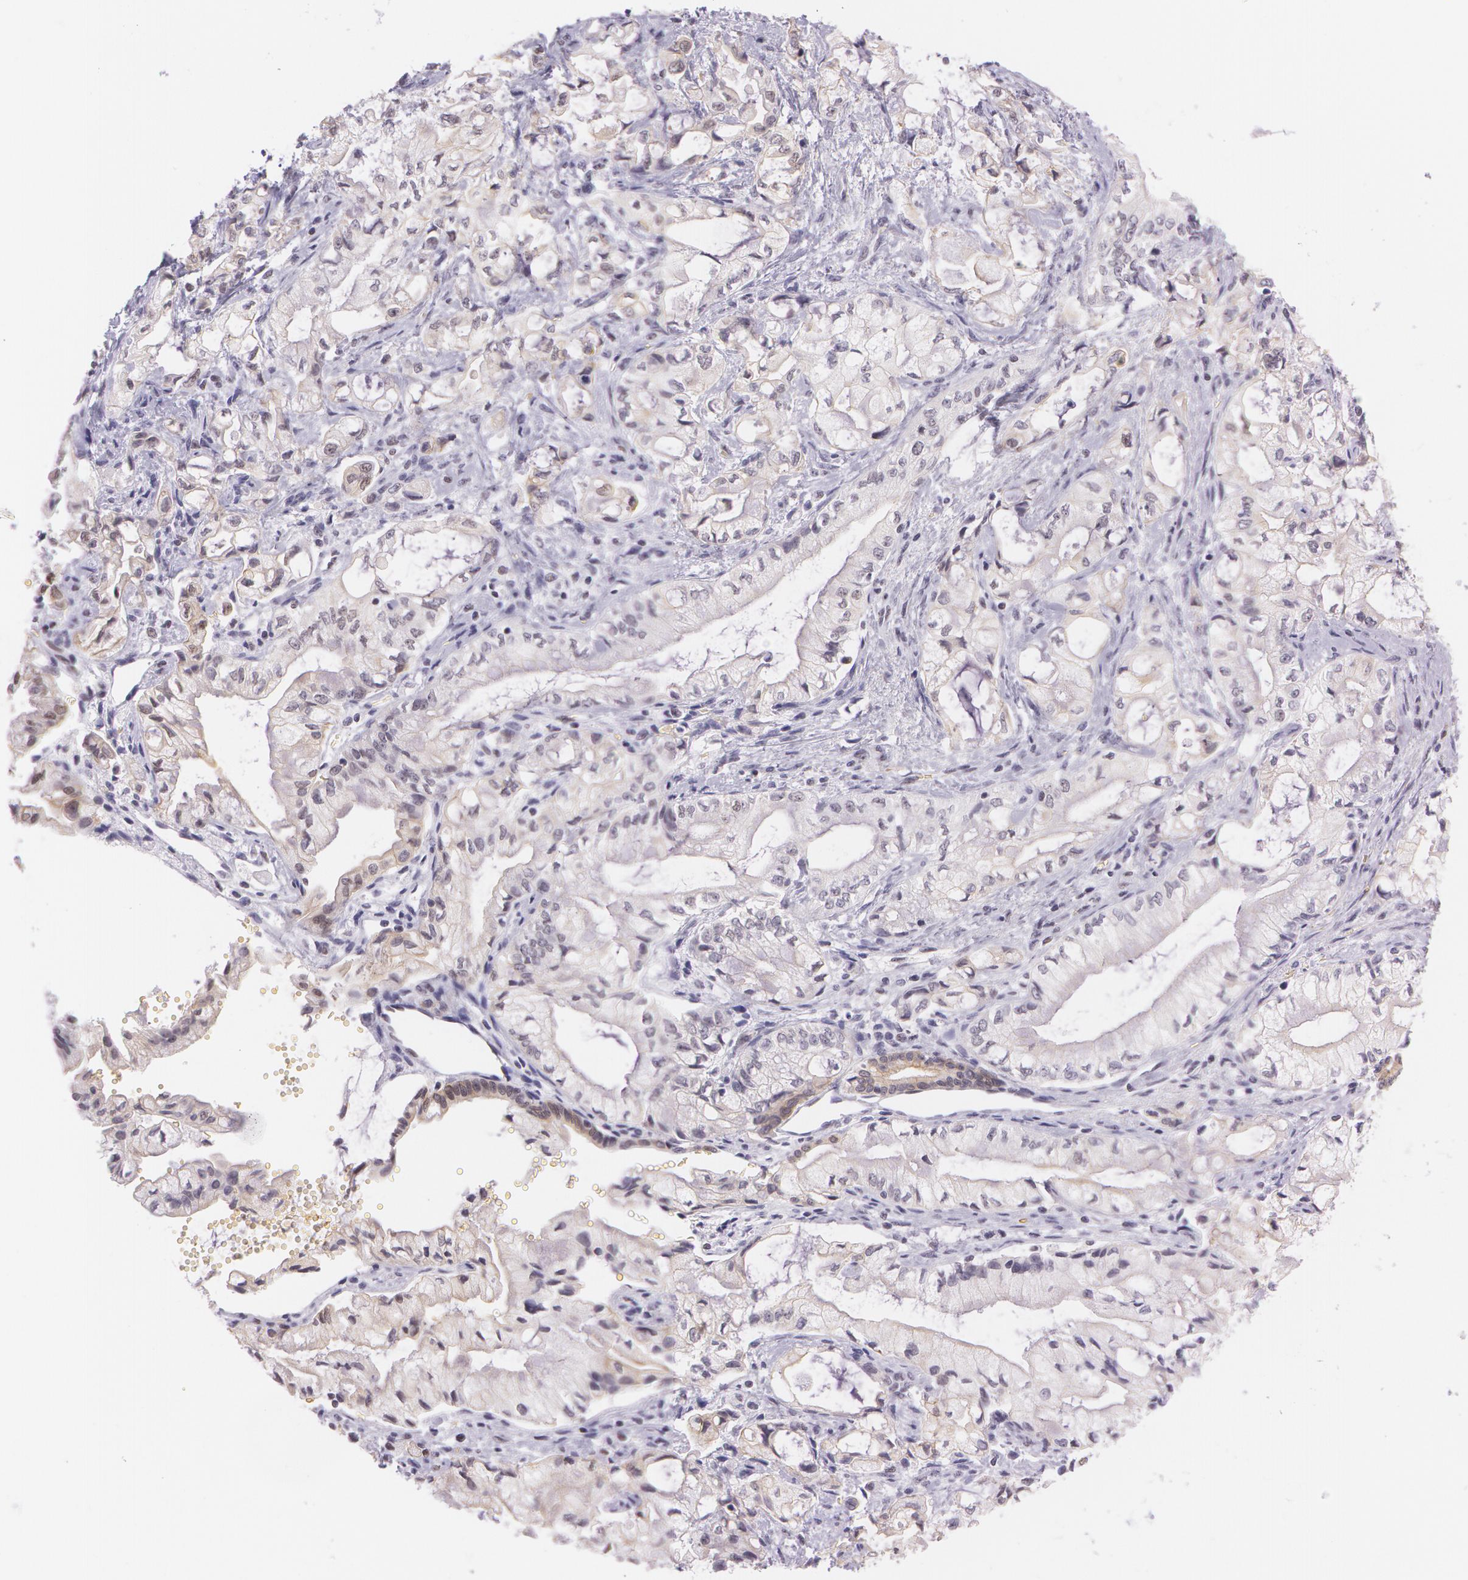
{"staining": {"intensity": "weak", "quantity": "<25%", "location": "cytoplasmic/membranous,nuclear"}, "tissue": "pancreatic cancer", "cell_type": "Tumor cells", "image_type": "cancer", "snomed": [{"axis": "morphology", "description": "Adenocarcinoma, NOS"}, {"axis": "topography", "description": "Pancreas"}], "caption": "IHC image of human pancreatic cancer stained for a protein (brown), which shows no expression in tumor cells.", "gene": "NBN", "patient": {"sex": "male", "age": 79}}